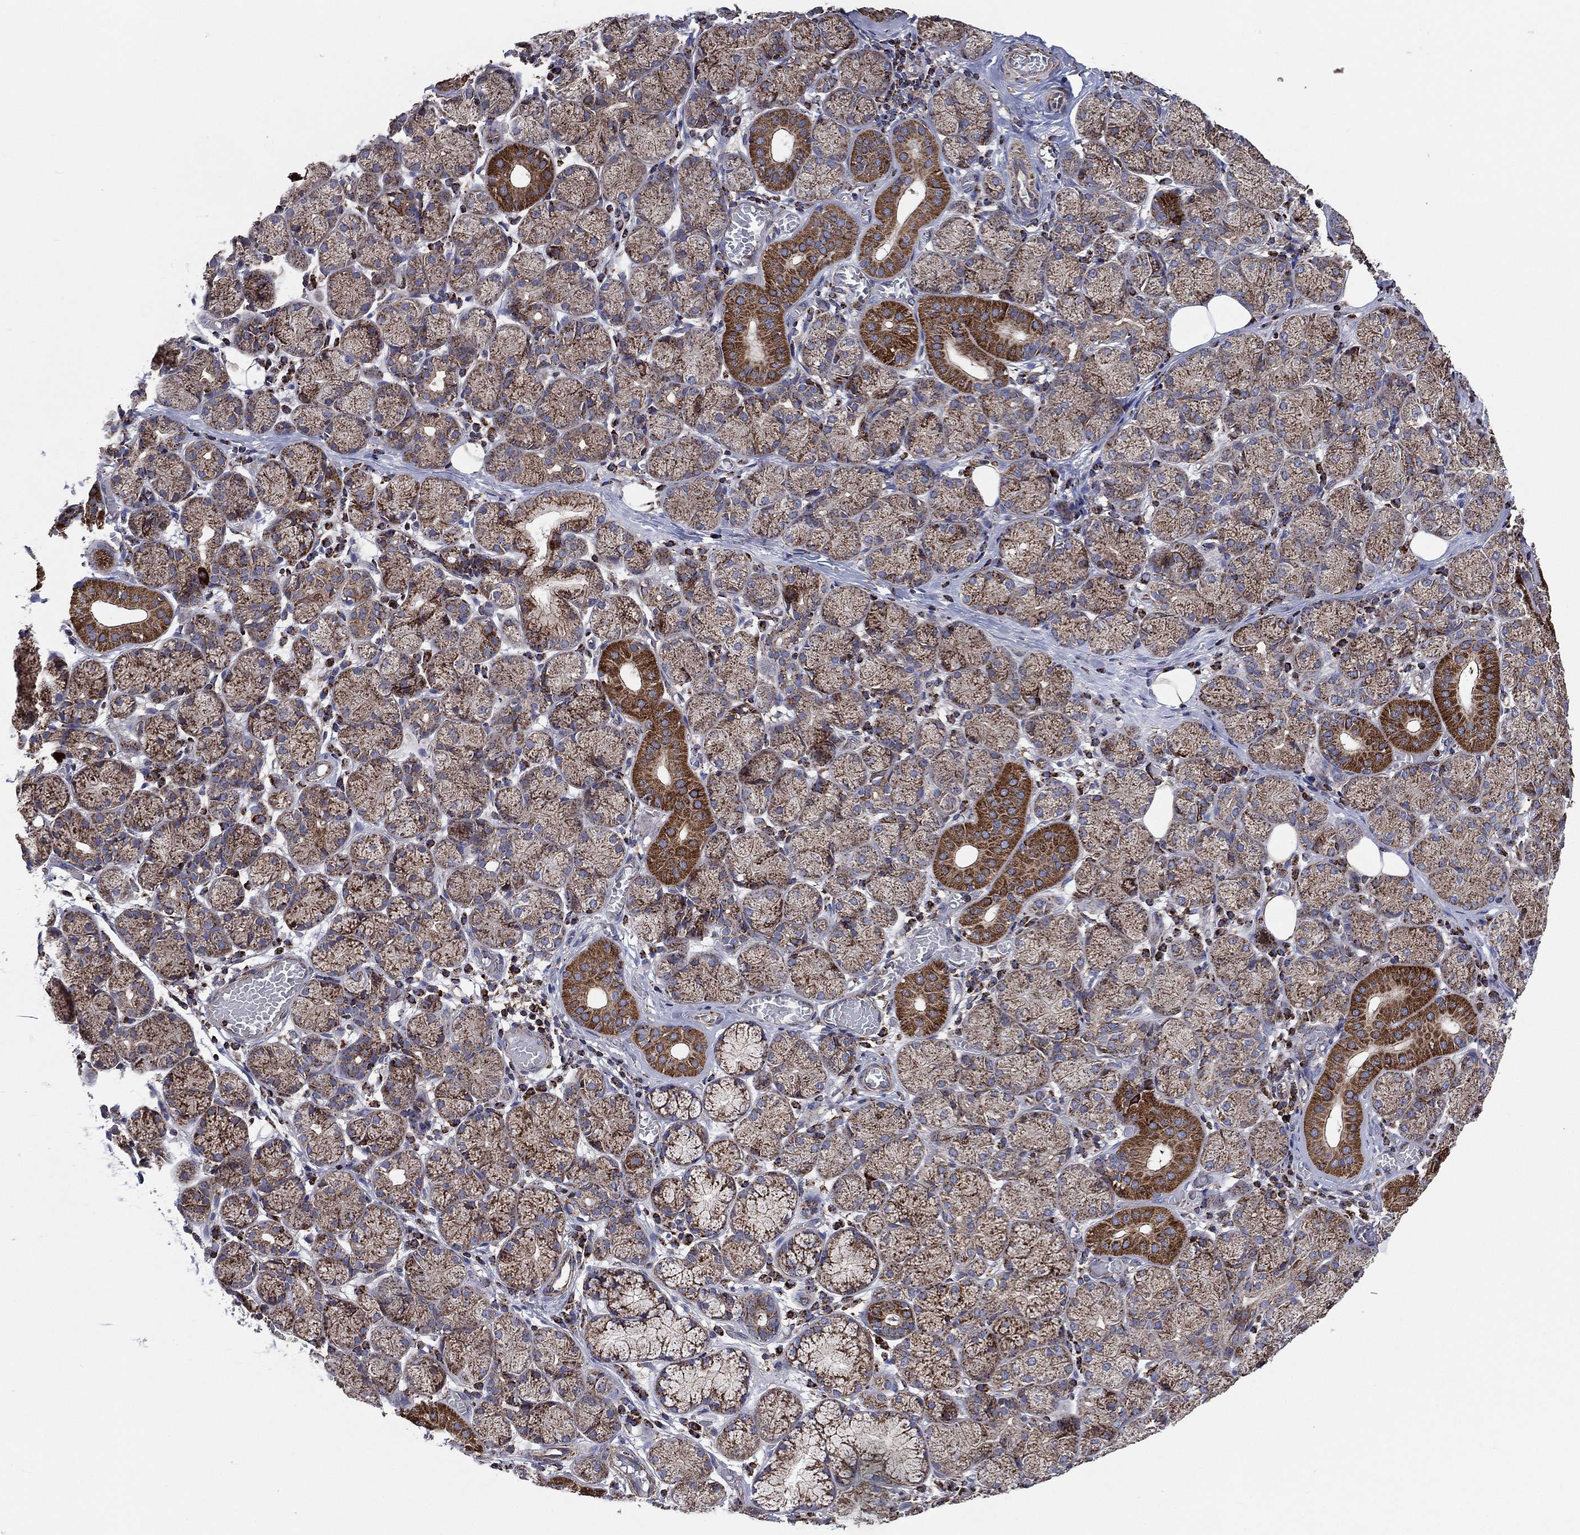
{"staining": {"intensity": "strong", "quantity": "<25%", "location": "cytoplasmic/membranous"}, "tissue": "salivary gland", "cell_type": "Glandular cells", "image_type": "normal", "snomed": [{"axis": "morphology", "description": "Normal tissue, NOS"}, {"axis": "topography", "description": "Salivary gland"}, {"axis": "topography", "description": "Peripheral nerve tissue"}], "caption": "High-power microscopy captured an immunohistochemistry (IHC) image of unremarkable salivary gland, revealing strong cytoplasmic/membranous positivity in approximately <25% of glandular cells.", "gene": "ANKRD37", "patient": {"sex": "female", "age": 24}}